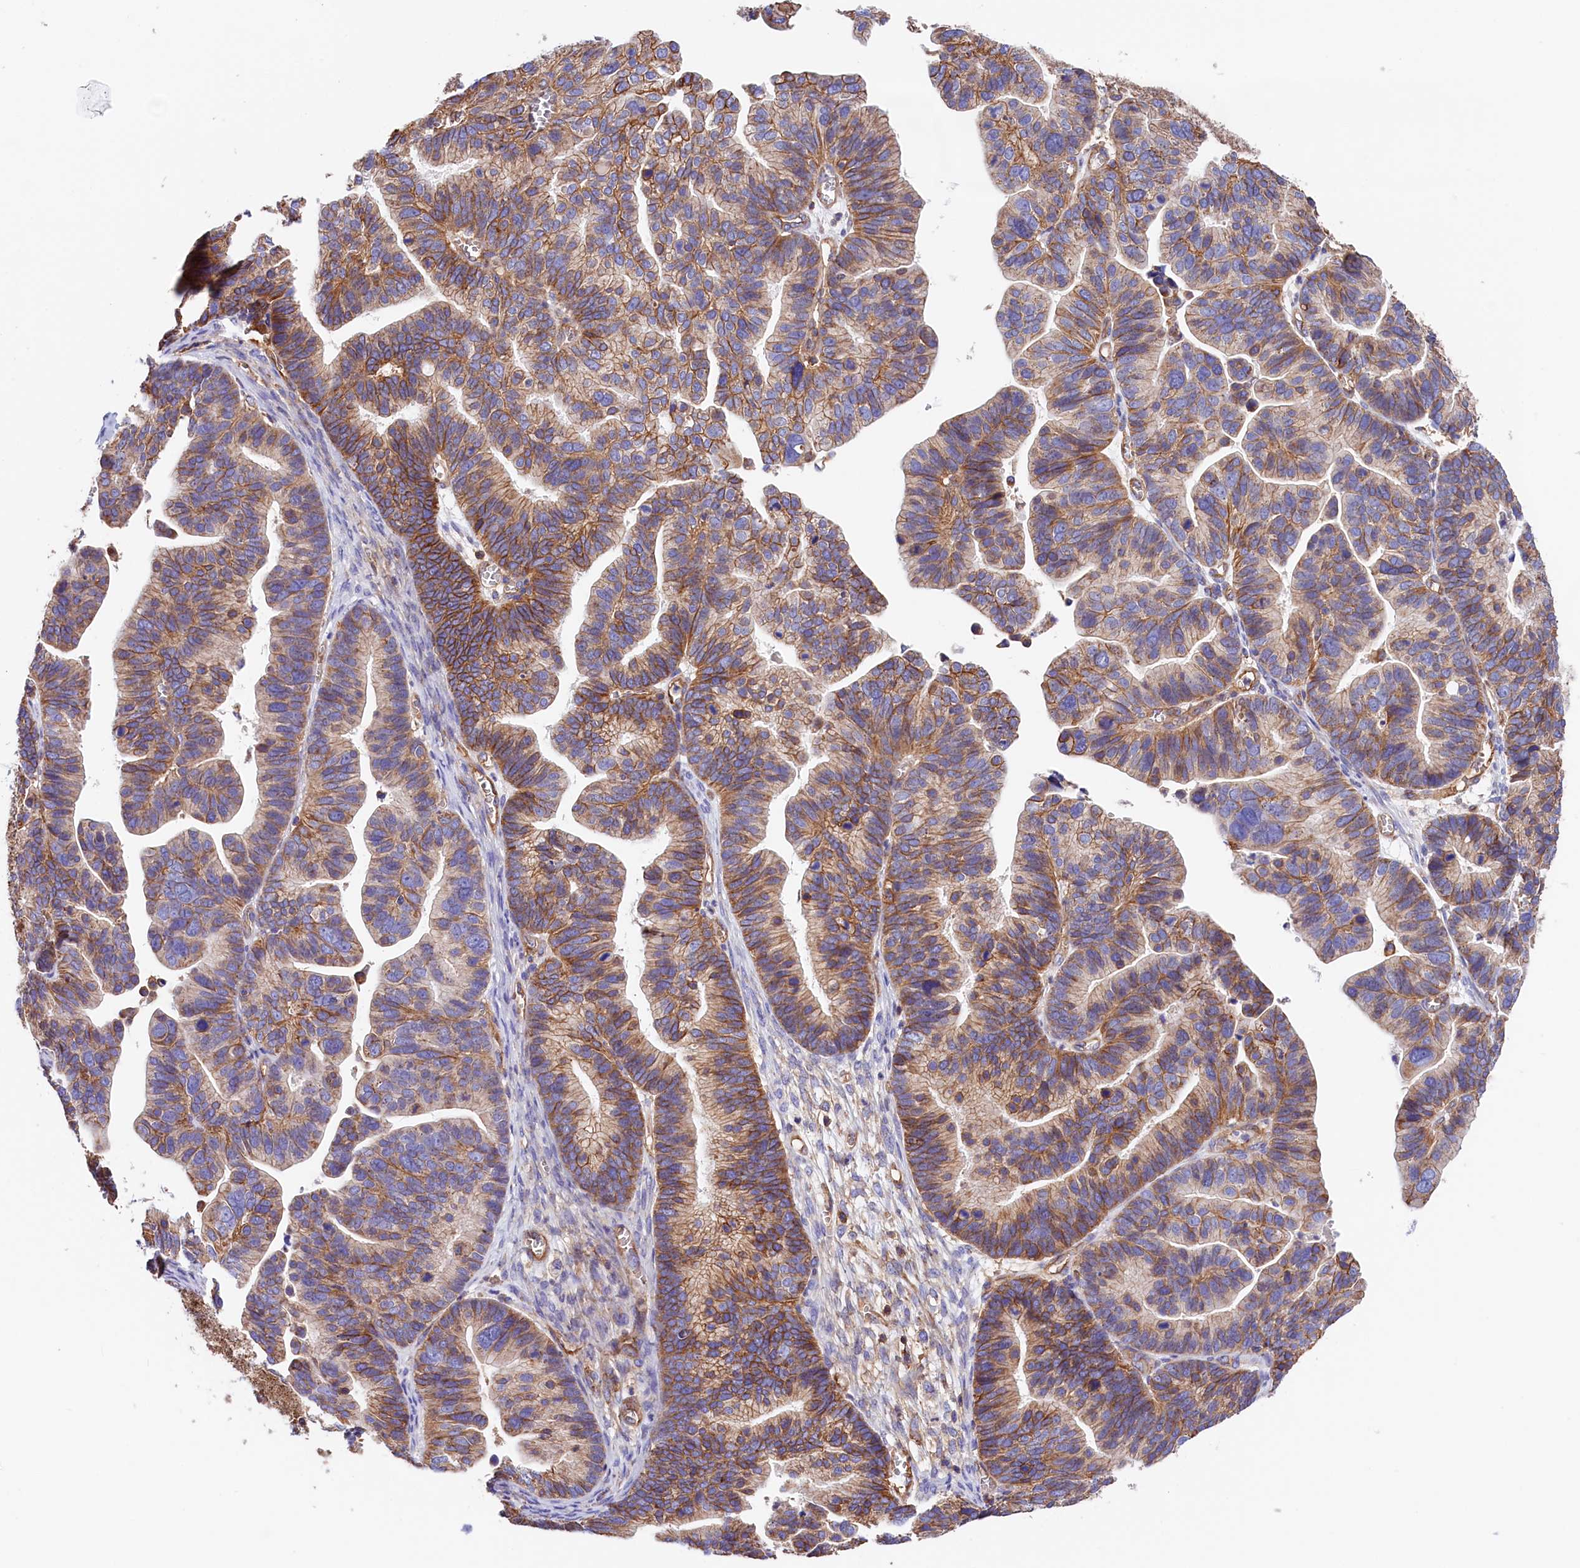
{"staining": {"intensity": "moderate", "quantity": ">75%", "location": "cytoplasmic/membranous"}, "tissue": "ovarian cancer", "cell_type": "Tumor cells", "image_type": "cancer", "snomed": [{"axis": "morphology", "description": "Cystadenocarcinoma, serous, NOS"}, {"axis": "topography", "description": "Ovary"}], "caption": "Tumor cells exhibit medium levels of moderate cytoplasmic/membranous positivity in approximately >75% of cells in human serous cystadenocarcinoma (ovarian). Using DAB (brown) and hematoxylin (blue) stains, captured at high magnification using brightfield microscopy.", "gene": "ATP2B4", "patient": {"sex": "female", "age": 56}}